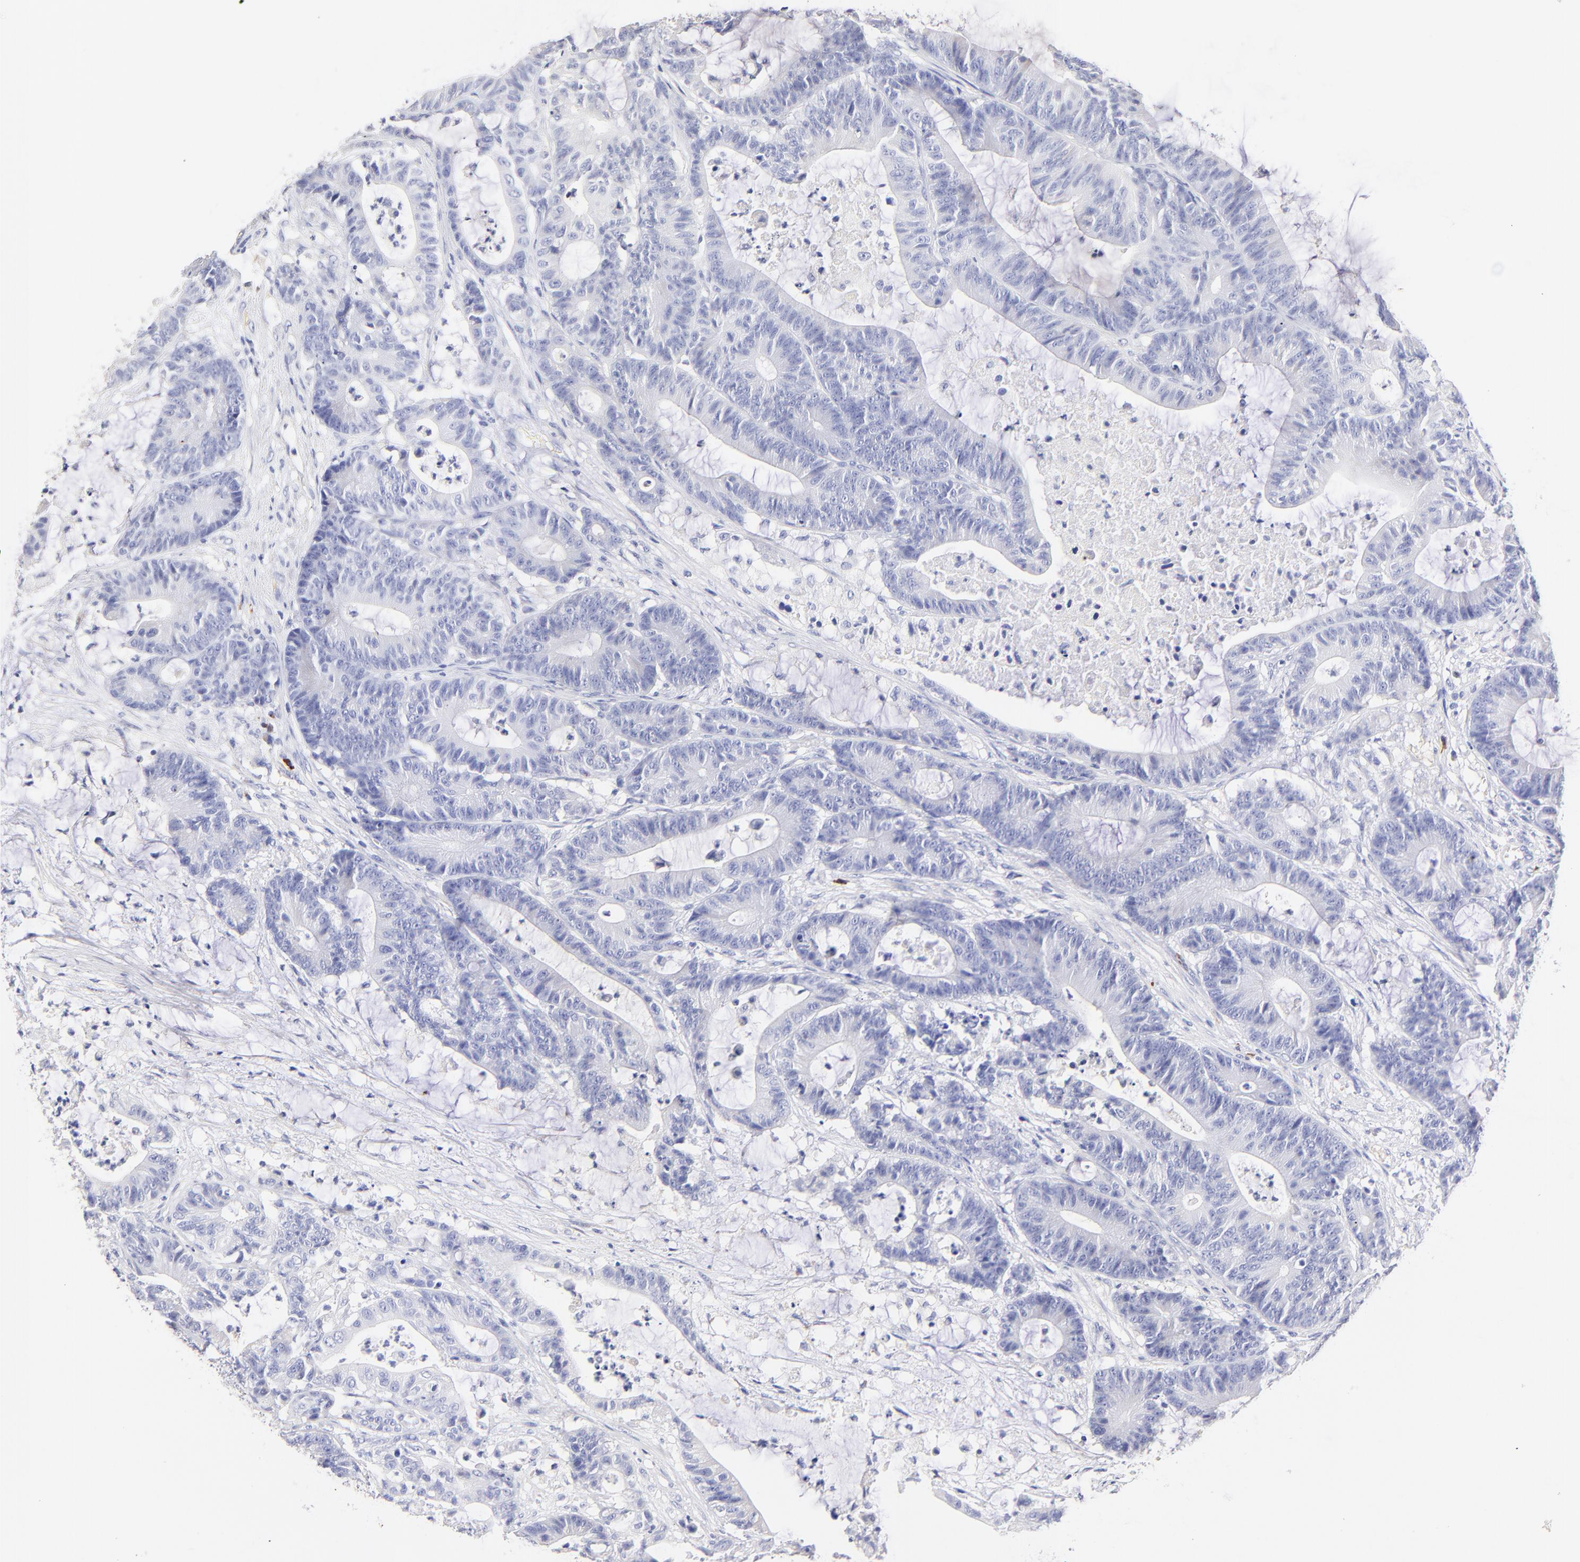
{"staining": {"intensity": "negative", "quantity": "none", "location": "none"}, "tissue": "colorectal cancer", "cell_type": "Tumor cells", "image_type": "cancer", "snomed": [{"axis": "morphology", "description": "Adenocarcinoma, NOS"}, {"axis": "topography", "description": "Colon"}], "caption": "IHC image of human colorectal adenocarcinoma stained for a protein (brown), which shows no positivity in tumor cells.", "gene": "ASB9", "patient": {"sex": "female", "age": 84}}